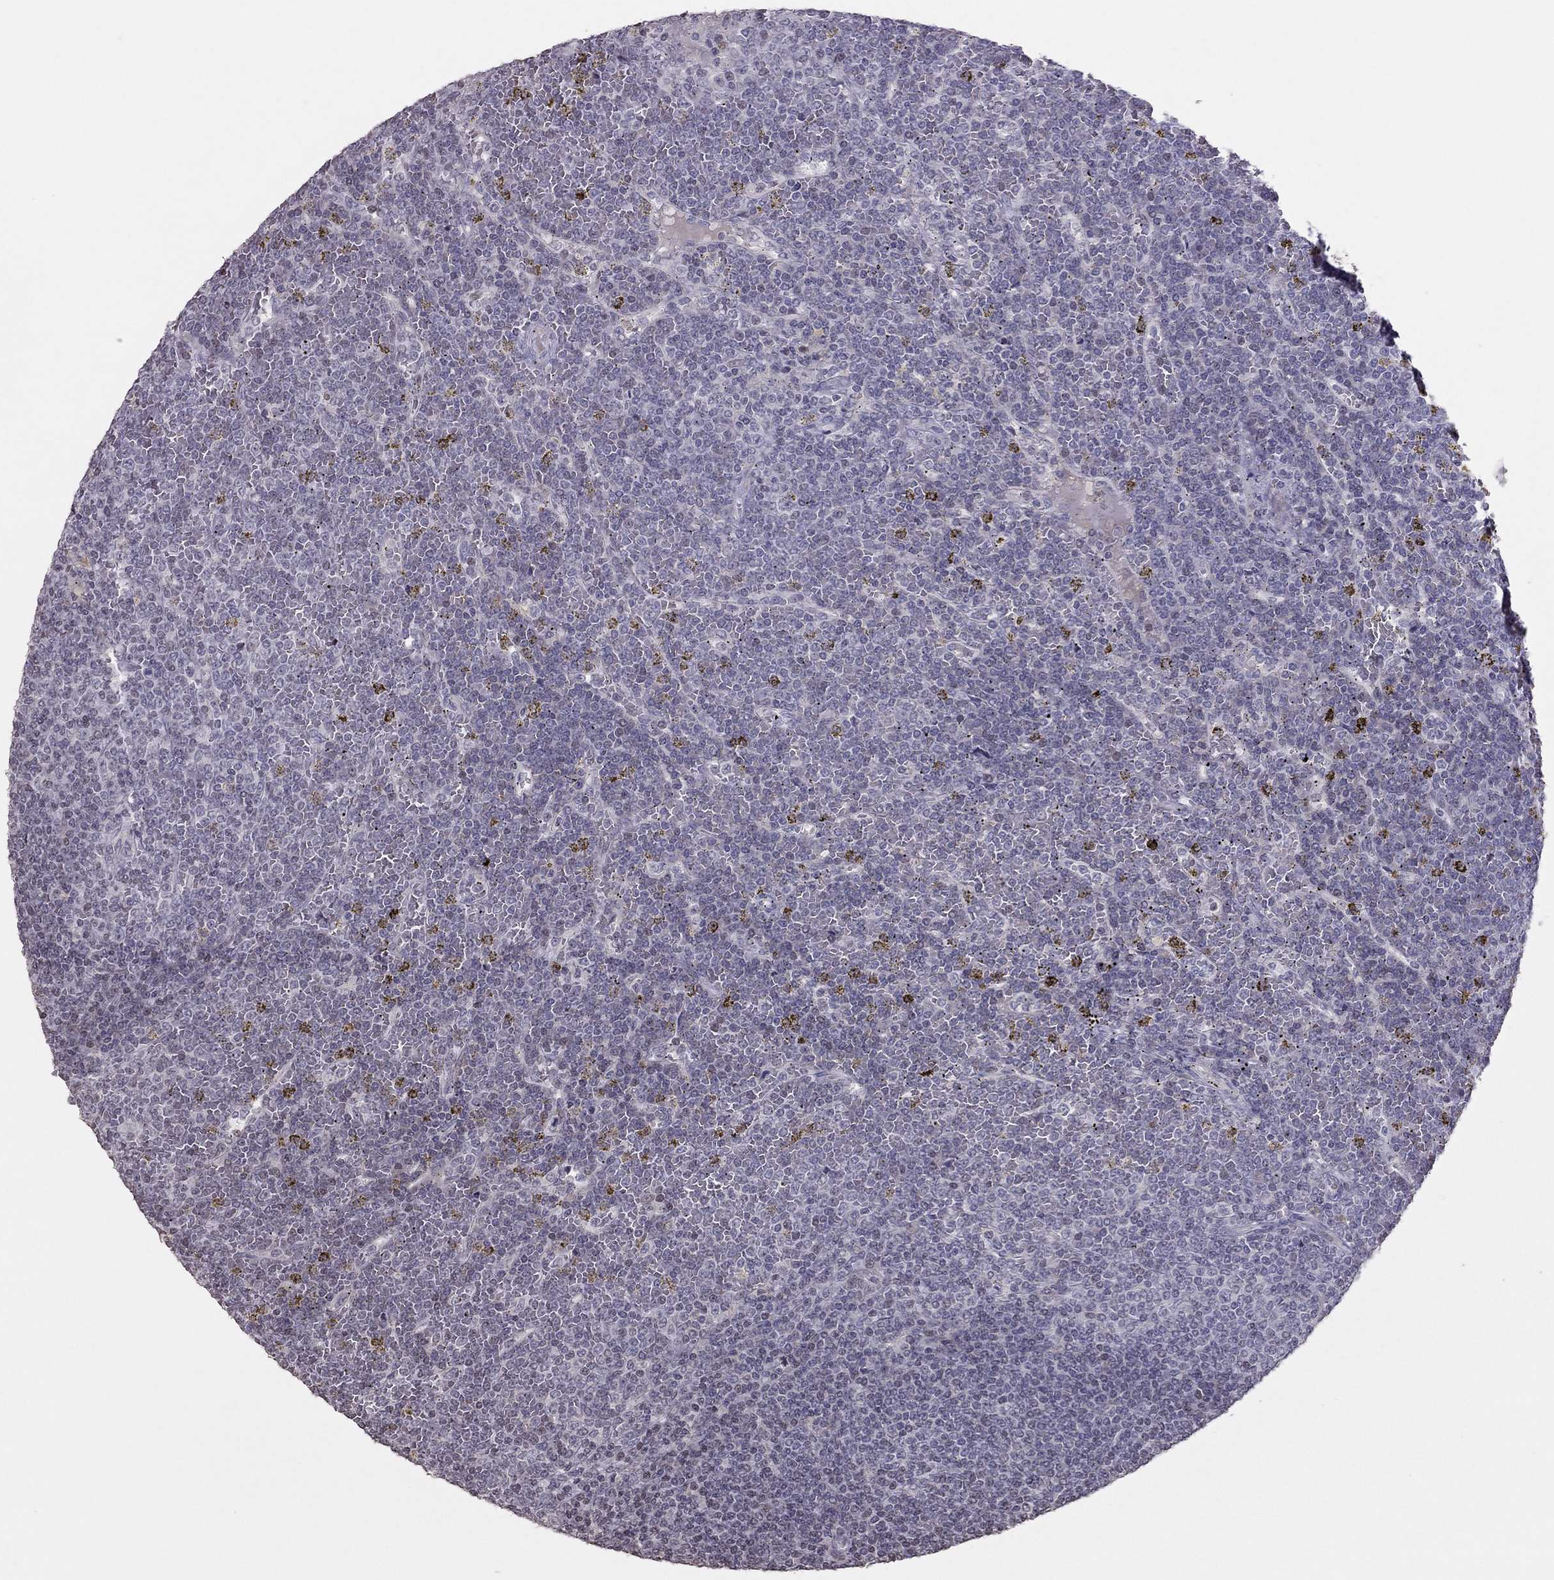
{"staining": {"intensity": "negative", "quantity": "none", "location": "none"}, "tissue": "lymphoma", "cell_type": "Tumor cells", "image_type": "cancer", "snomed": [{"axis": "morphology", "description": "Malignant lymphoma, non-Hodgkin's type, Low grade"}, {"axis": "topography", "description": "Spleen"}], "caption": "Immunohistochemical staining of lymphoma demonstrates no significant positivity in tumor cells. (Brightfield microscopy of DAB IHC at high magnification).", "gene": "TSHB", "patient": {"sex": "female", "age": 19}}